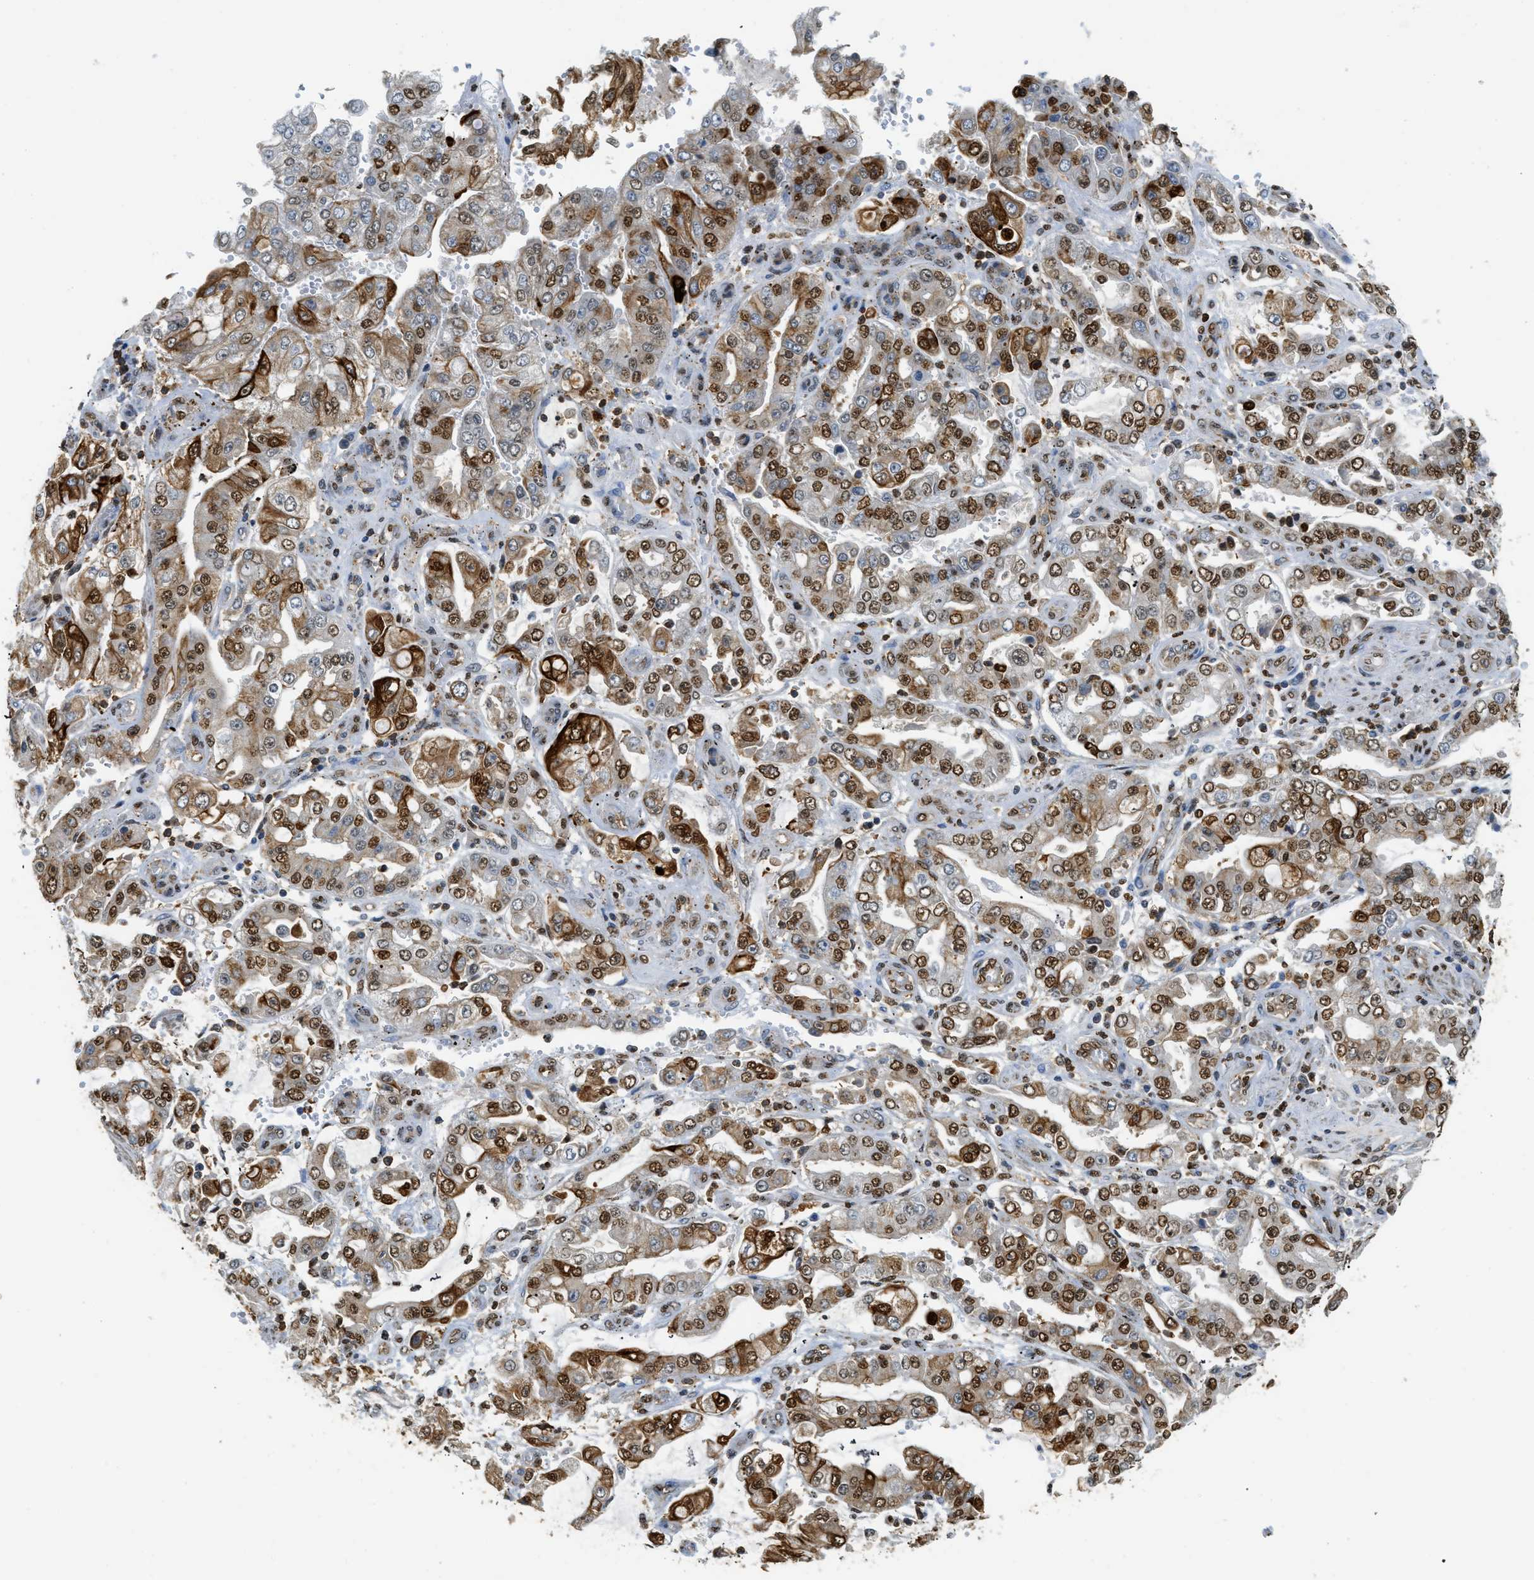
{"staining": {"intensity": "strong", "quantity": ">75%", "location": "cytoplasmic/membranous,nuclear"}, "tissue": "stomach cancer", "cell_type": "Tumor cells", "image_type": "cancer", "snomed": [{"axis": "morphology", "description": "Adenocarcinoma, NOS"}, {"axis": "topography", "description": "Stomach"}], "caption": "A brown stain shows strong cytoplasmic/membranous and nuclear expression of a protein in human adenocarcinoma (stomach) tumor cells.", "gene": "NR5A2", "patient": {"sex": "male", "age": 76}}